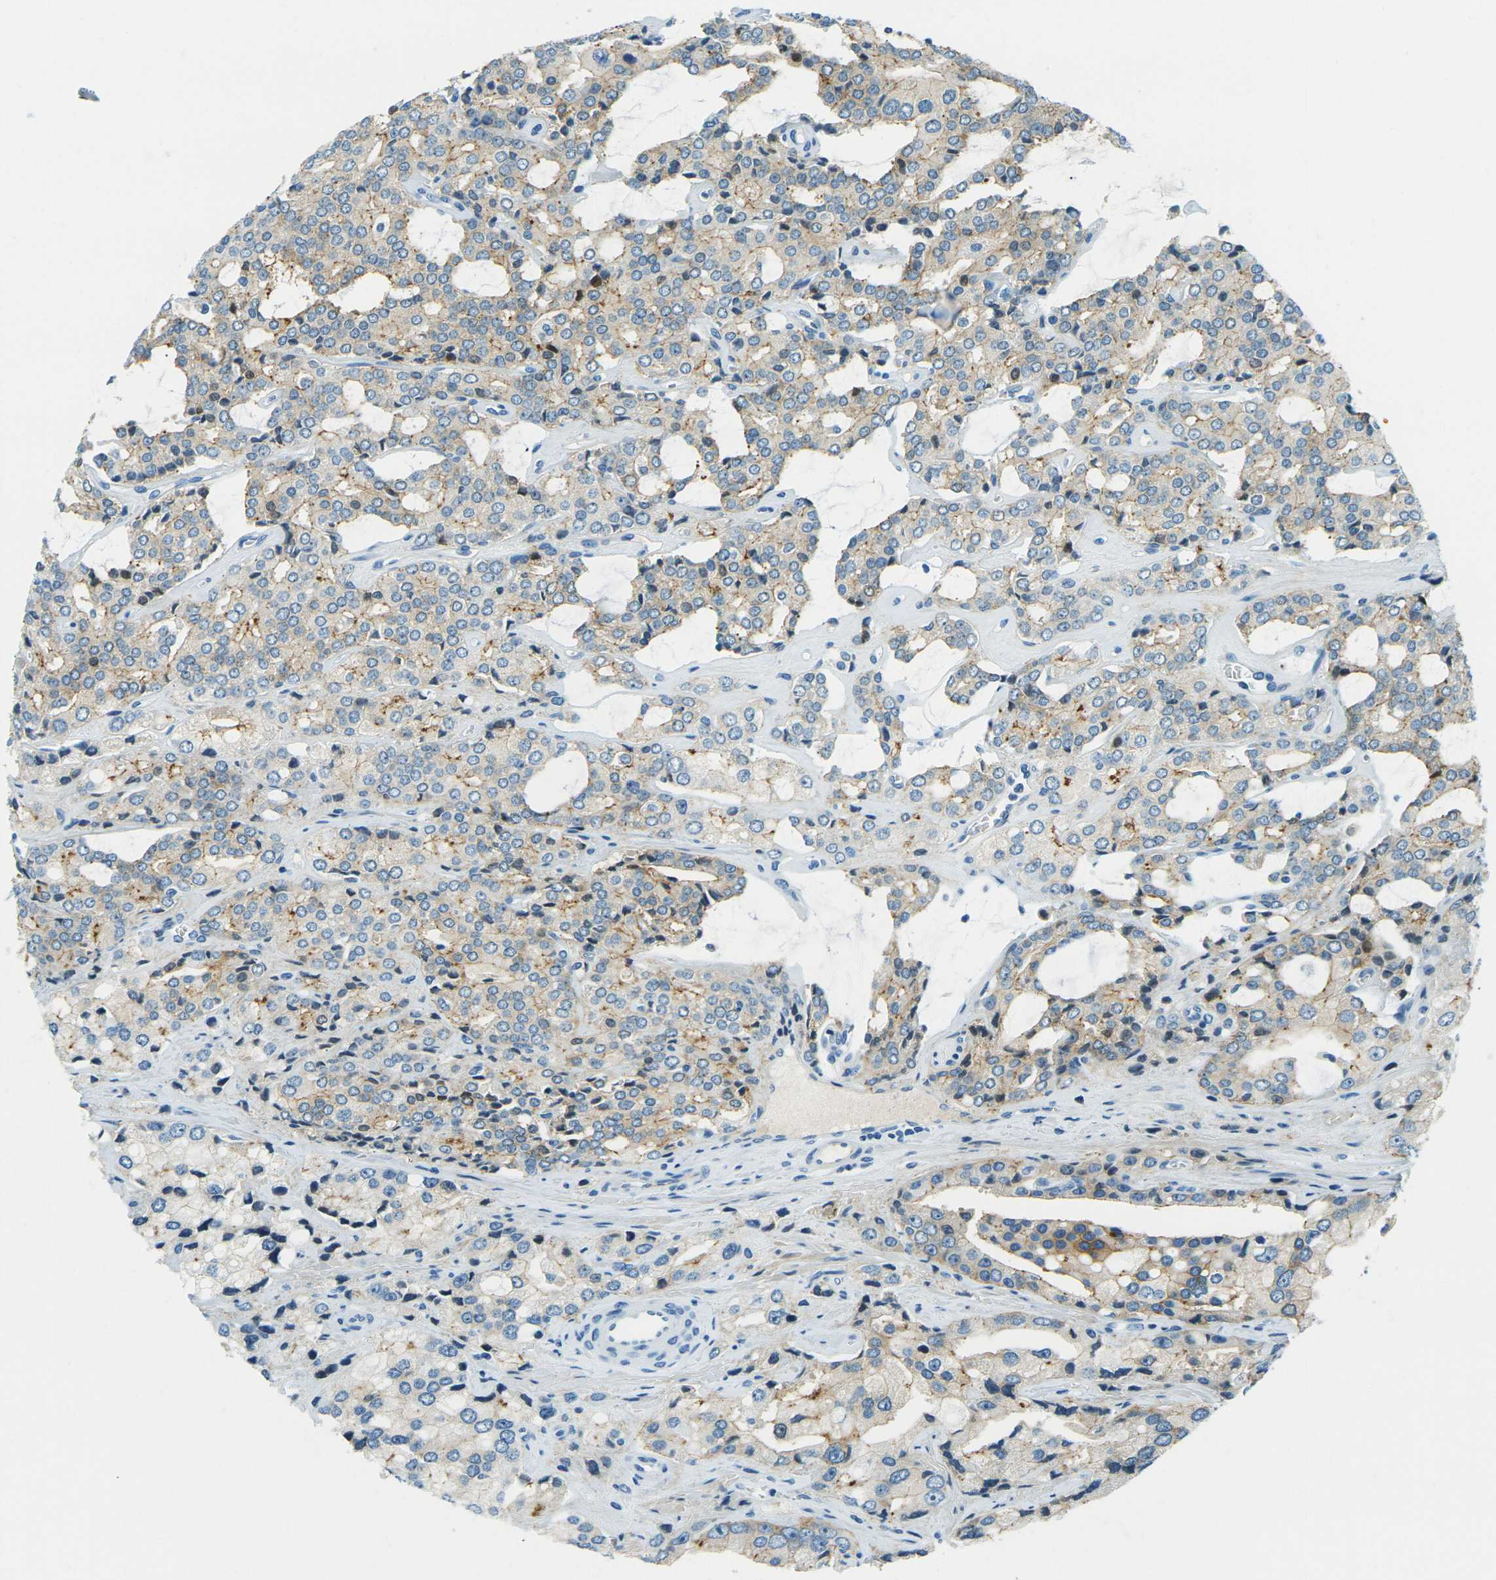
{"staining": {"intensity": "weak", "quantity": "25%-75%", "location": "cytoplasmic/membranous"}, "tissue": "prostate cancer", "cell_type": "Tumor cells", "image_type": "cancer", "snomed": [{"axis": "morphology", "description": "Adenocarcinoma, High grade"}, {"axis": "topography", "description": "Prostate"}], "caption": "Human prostate cancer stained with a brown dye shows weak cytoplasmic/membranous positive expression in approximately 25%-75% of tumor cells.", "gene": "OCLN", "patient": {"sex": "male", "age": 67}}